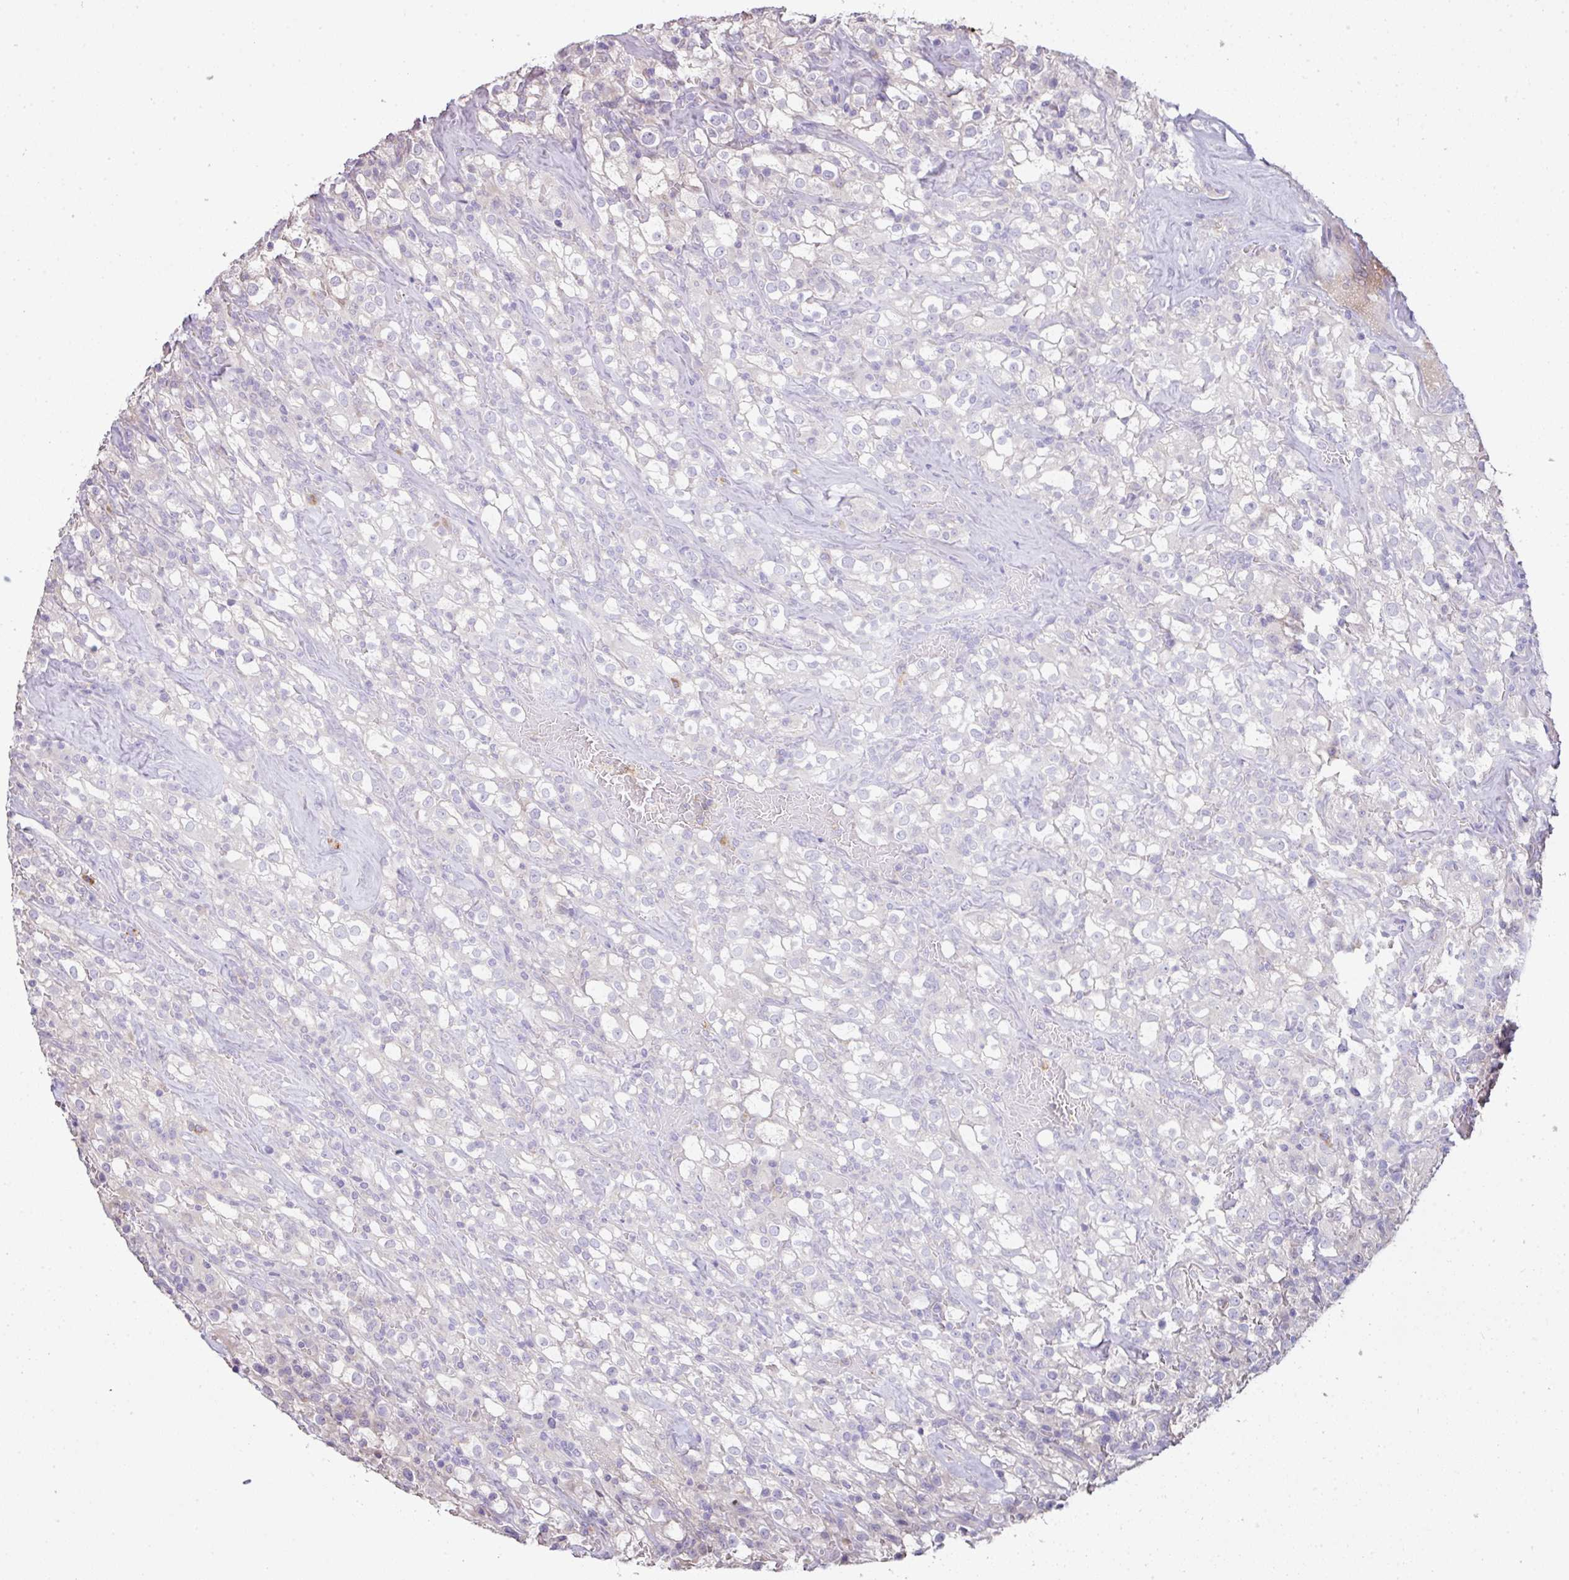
{"staining": {"intensity": "negative", "quantity": "none", "location": "none"}, "tissue": "renal cancer", "cell_type": "Tumor cells", "image_type": "cancer", "snomed": [{"axis": "morphology", "description": "Adenocarcinoma, NOS"}, {"axis": "topography", "description": "Kidney"}], "caption": "Immunohistochemical staining of adenocarcinoma (renal) shows no significant staining in tumor cells.", "gene": "ZNF266", "patient": {"sex": "female", "age": 74}}